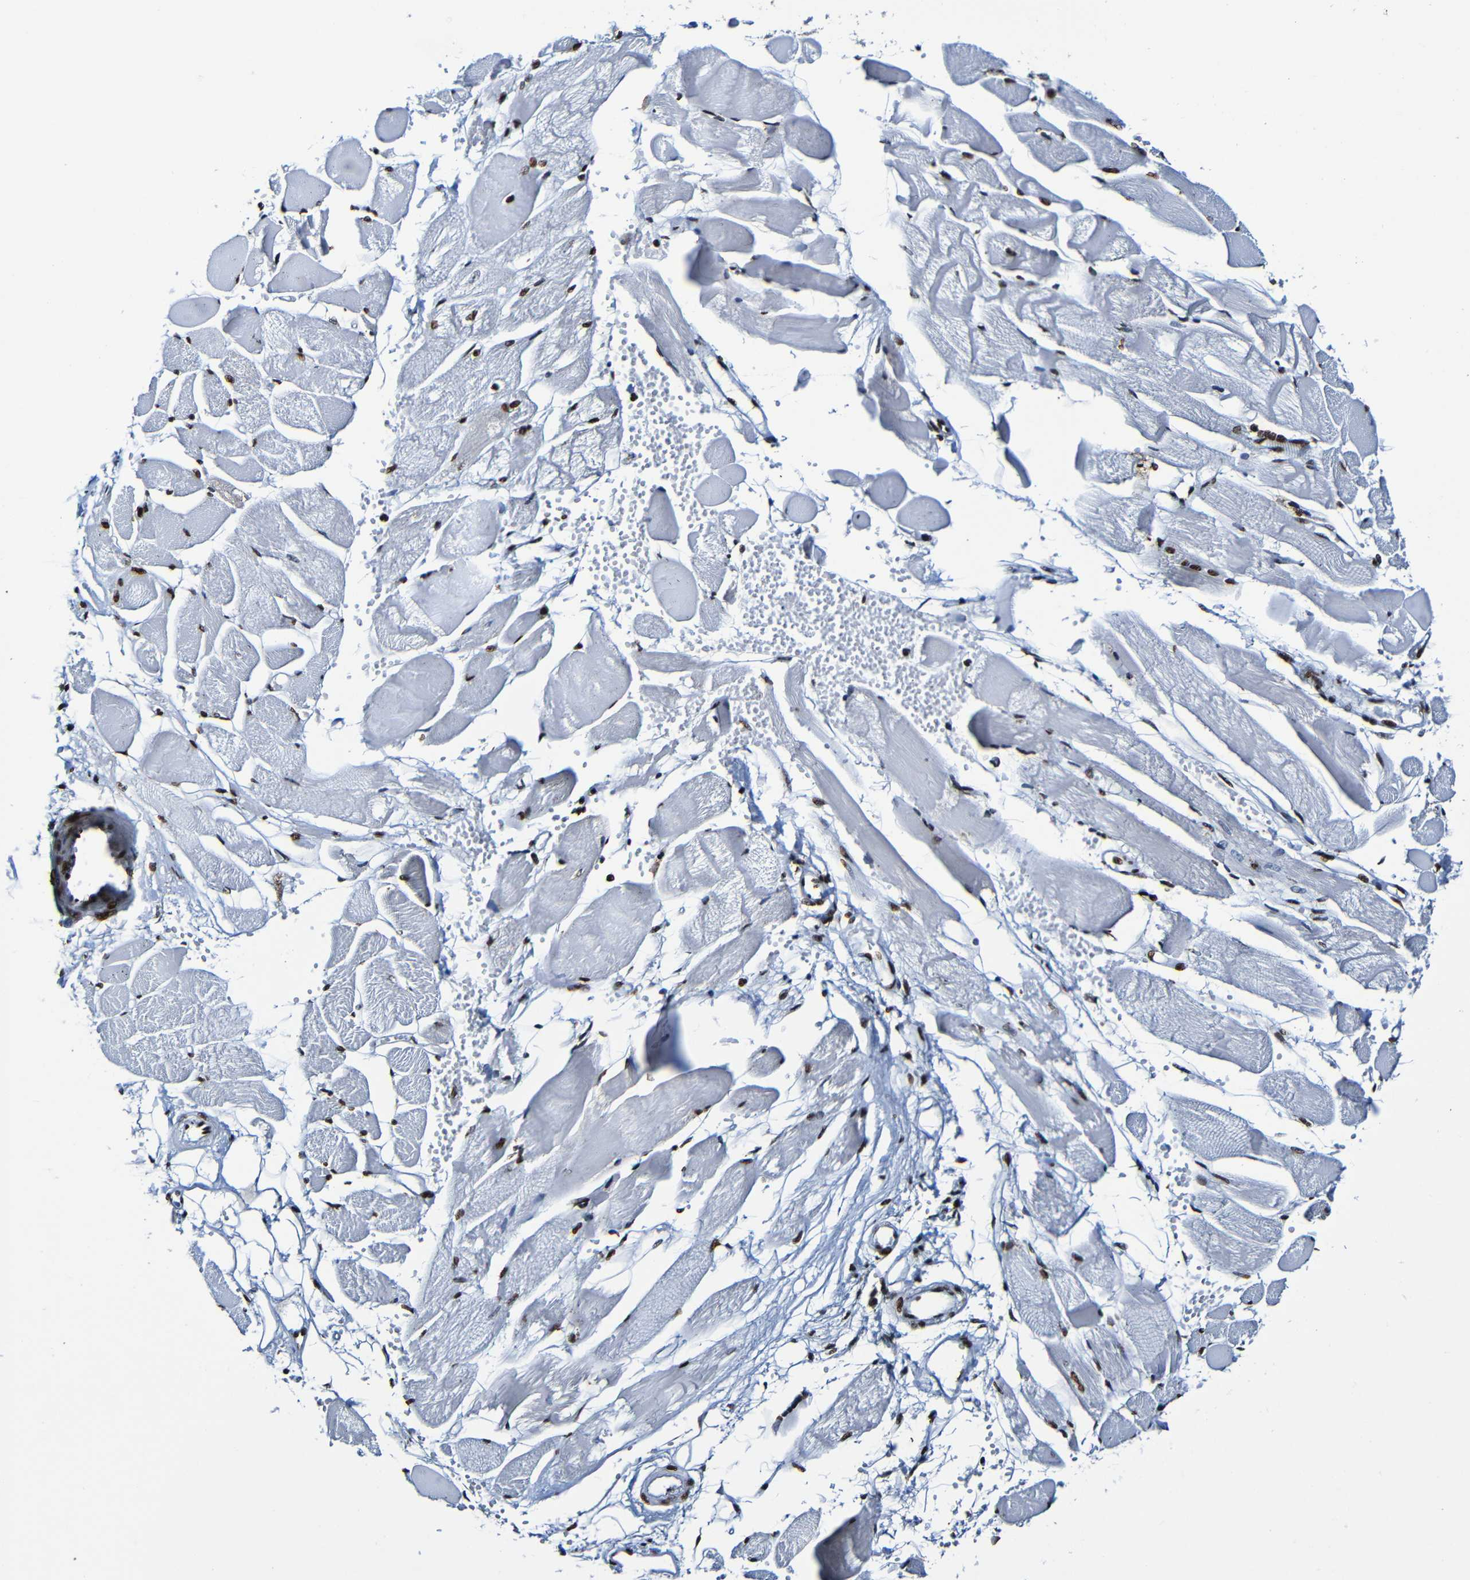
{"staining": {"intensity": "strong", "quantity": ">75%", "location": "nuclear"}, "tissue": "skeletal muscle", "cell_type": "Myocytes", "image_type": "normal", "snomed": [{"axis": "morphology", "description": "Normal tissue, NOS"}, {"axis": "topography", "description": "Skeletal muscle"}, {"axis": "topography", "description": "Peripheral nerve tissue"}], "caption": "An IHC image of benign tissue is shown. Protein staining in brown labels strong nuclear positivity in skeletal muscle within myocytes.", "gene": "SRSF3", "patient": {"sex": "female", "age": 84}}